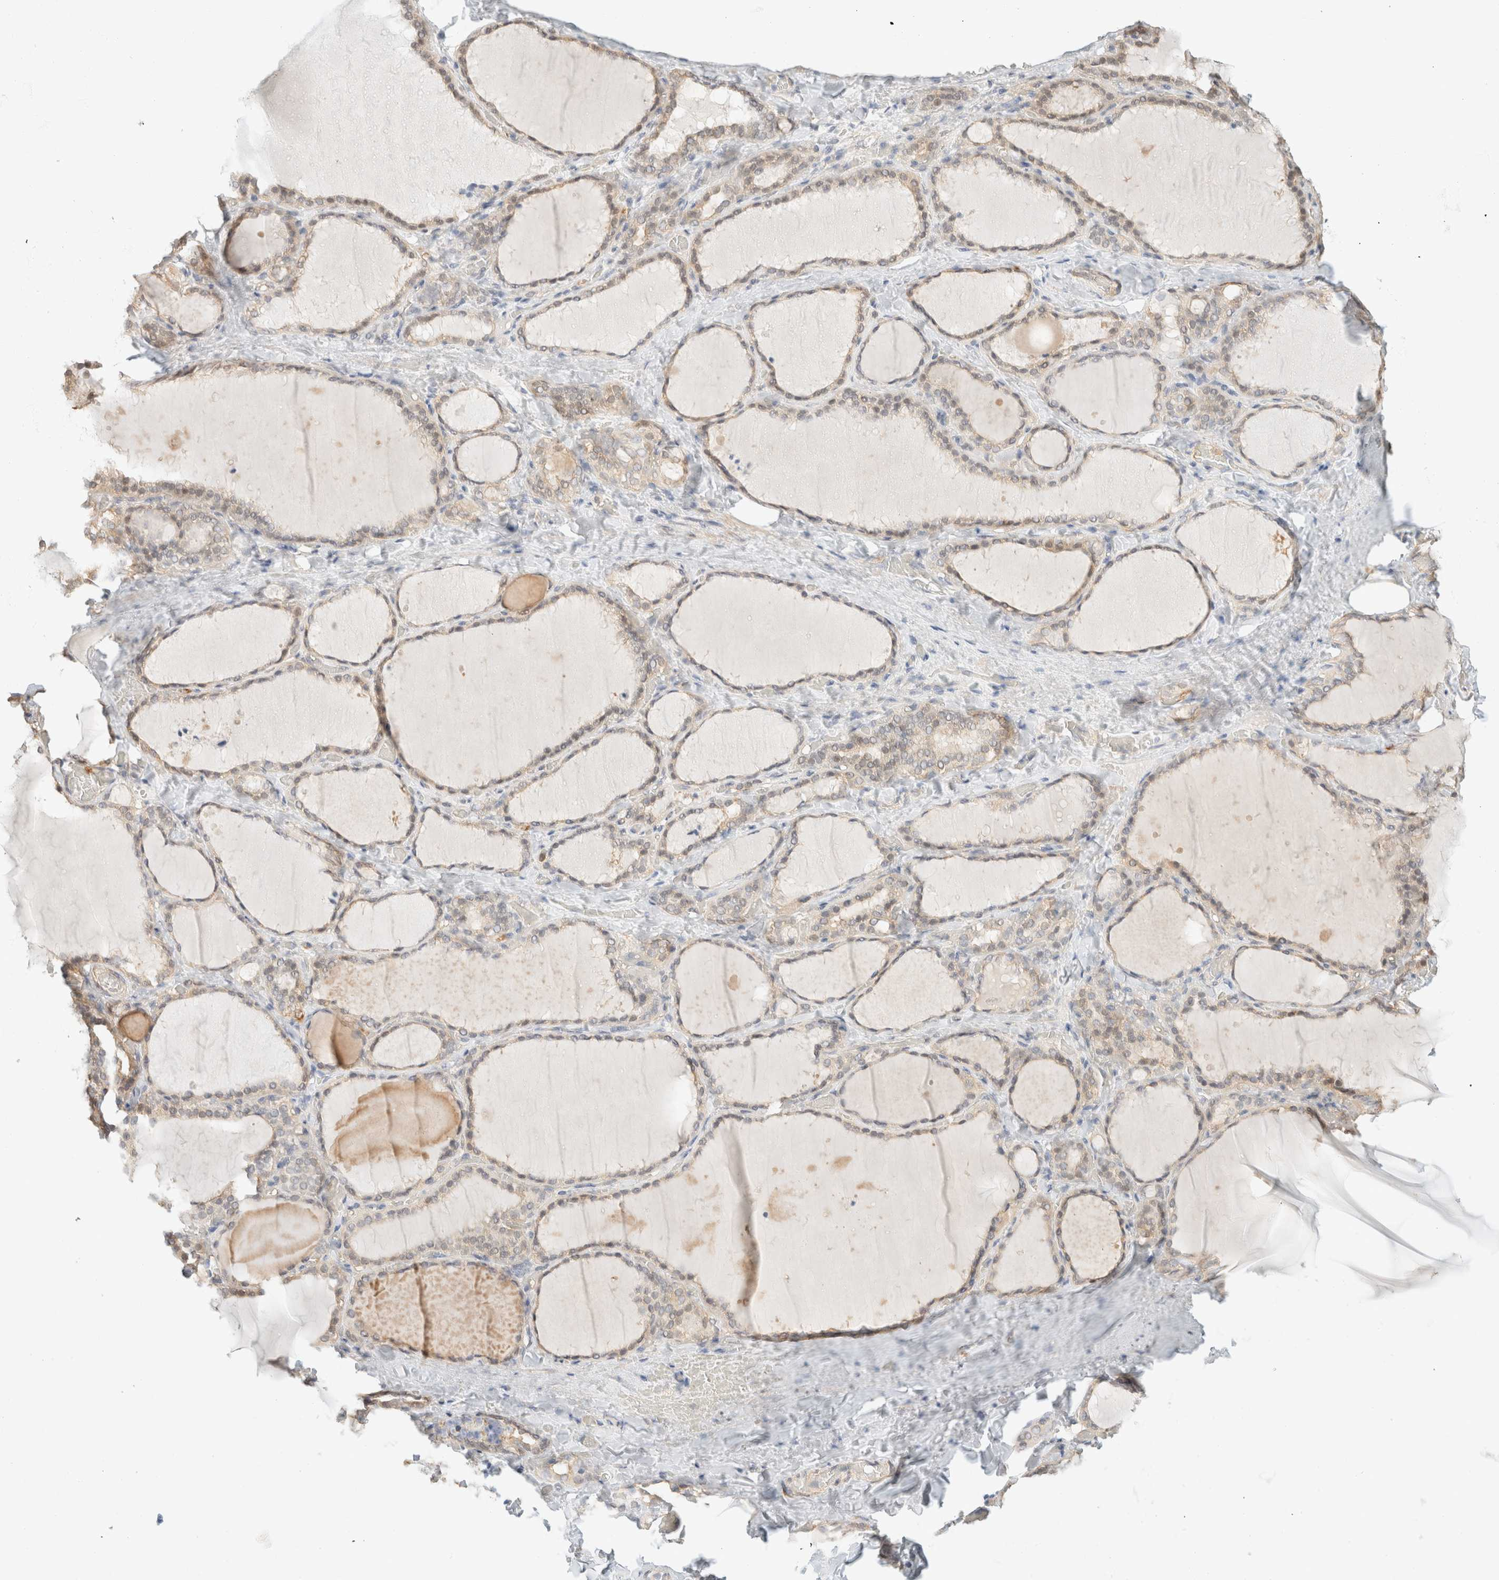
{"staining": {"intensity": "moderate", "quantity": ">75%", "location": "cytoplasmic/membranous"}, "tissue": "thyroid gland", "cell_type": "Glandular cells", "image_type": "normal", "snomed": [{"axis": "morphology", "description": "Normal tissue, NOS"}, {"axis": "topography", "description": "Thyroid gland"}], "caption": "The histopathology image demonstrates a brown stain indicating the presence of a protein in the cytoplasmic/membranous of glandular cells in thyroid gland. The protein of interest is stained brown, and the nuclei are stained in blue (DAB IHC with brightfield microscopy, high magnification).", "gene": "GPI", "patient": {"sex": "female", "age": 22}}